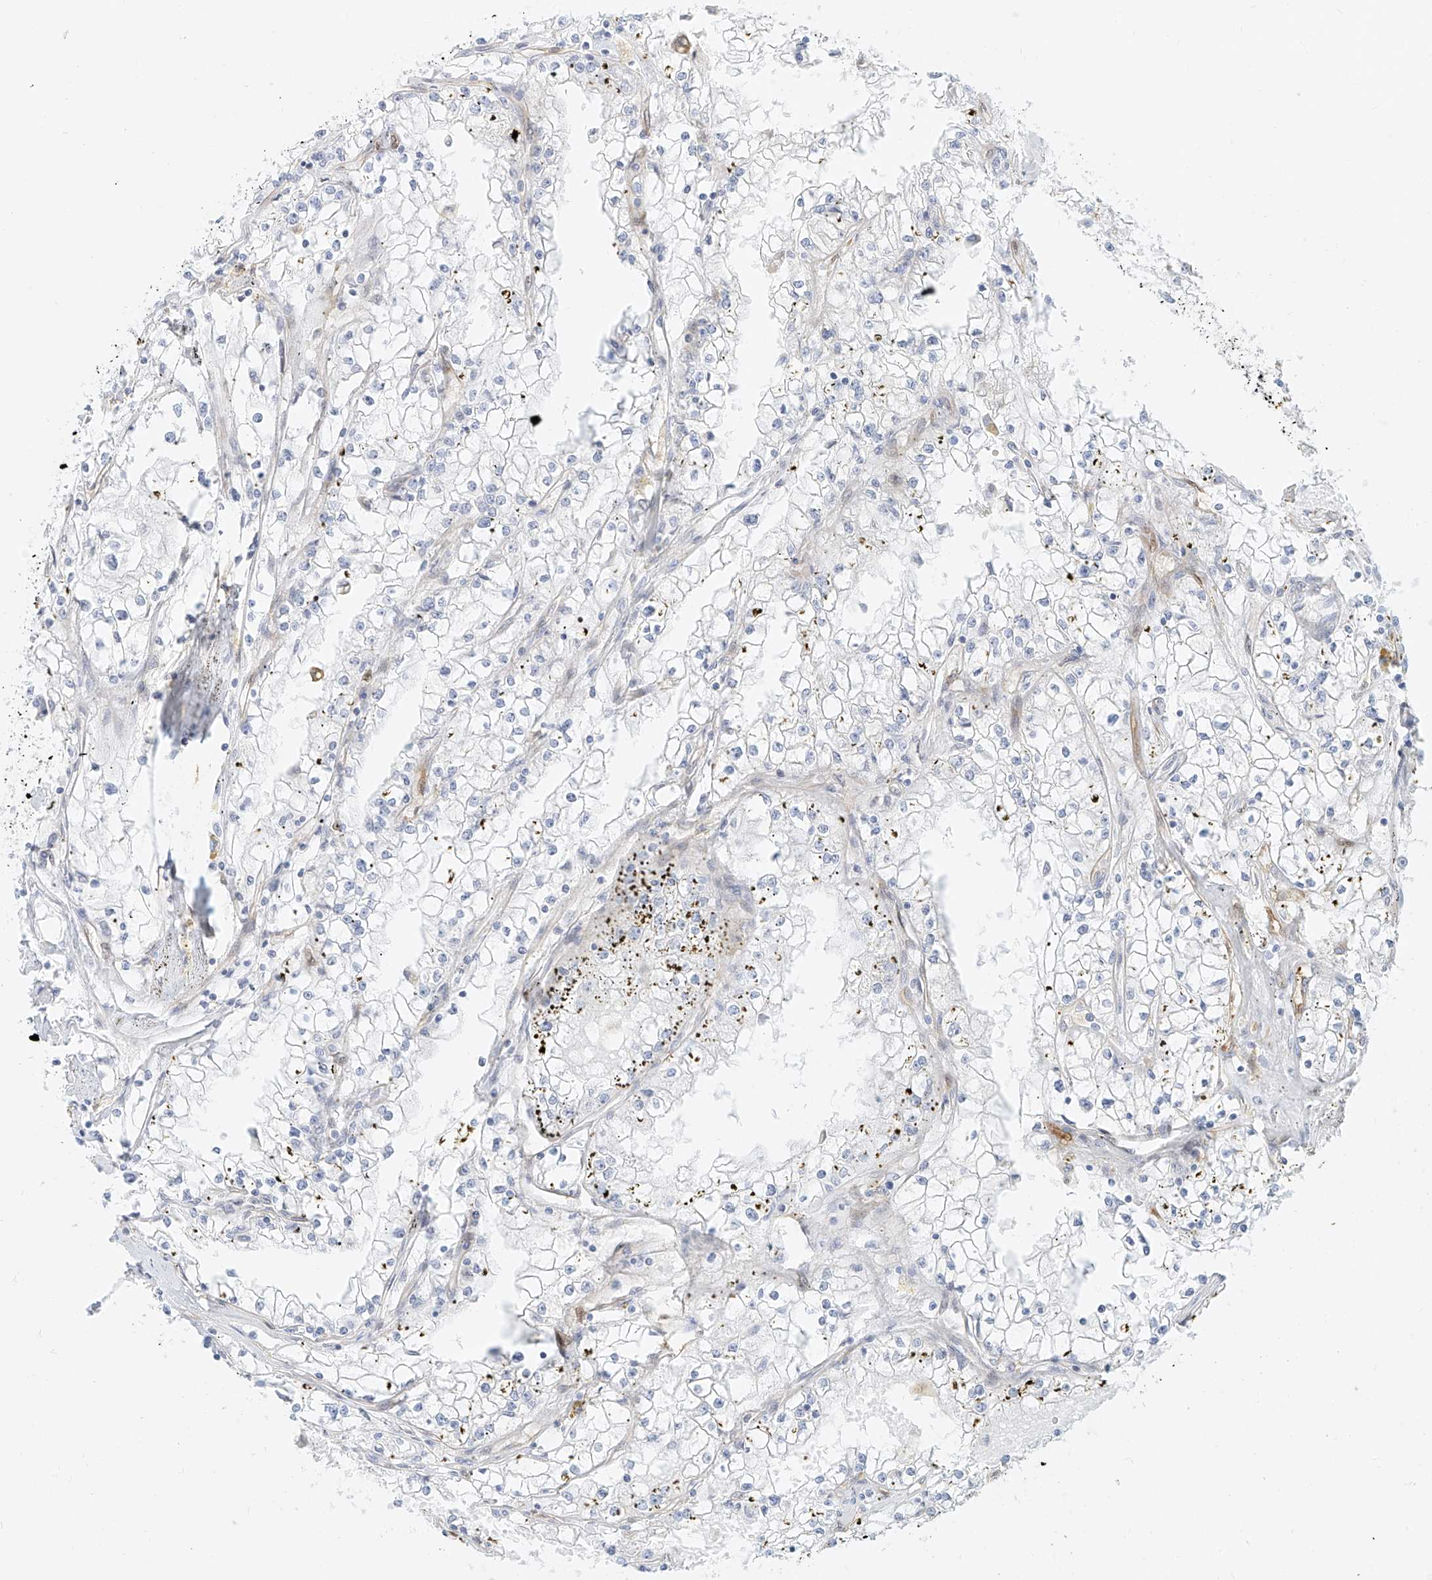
{"staining": {"intensity": "negative", "quantity": "none", "location": "none"}, "tissue": "renal cancer", "cell_type": "Tumor cells", "image_type": "cancer", "snomed": [{"axis": "morphology", "description": "Adenocarcinoma, NOS"}, {"axis": "topography", "description": "Kidney"}], "caption": "DAB (3,3'-diaminobenzidine) immunohistochemical staining of human adenocarcinoma (renal) reveals no significant positivity in tumor cells.", "gene": "NHSL1", "patient": {"sex": "male", "age": 56}}